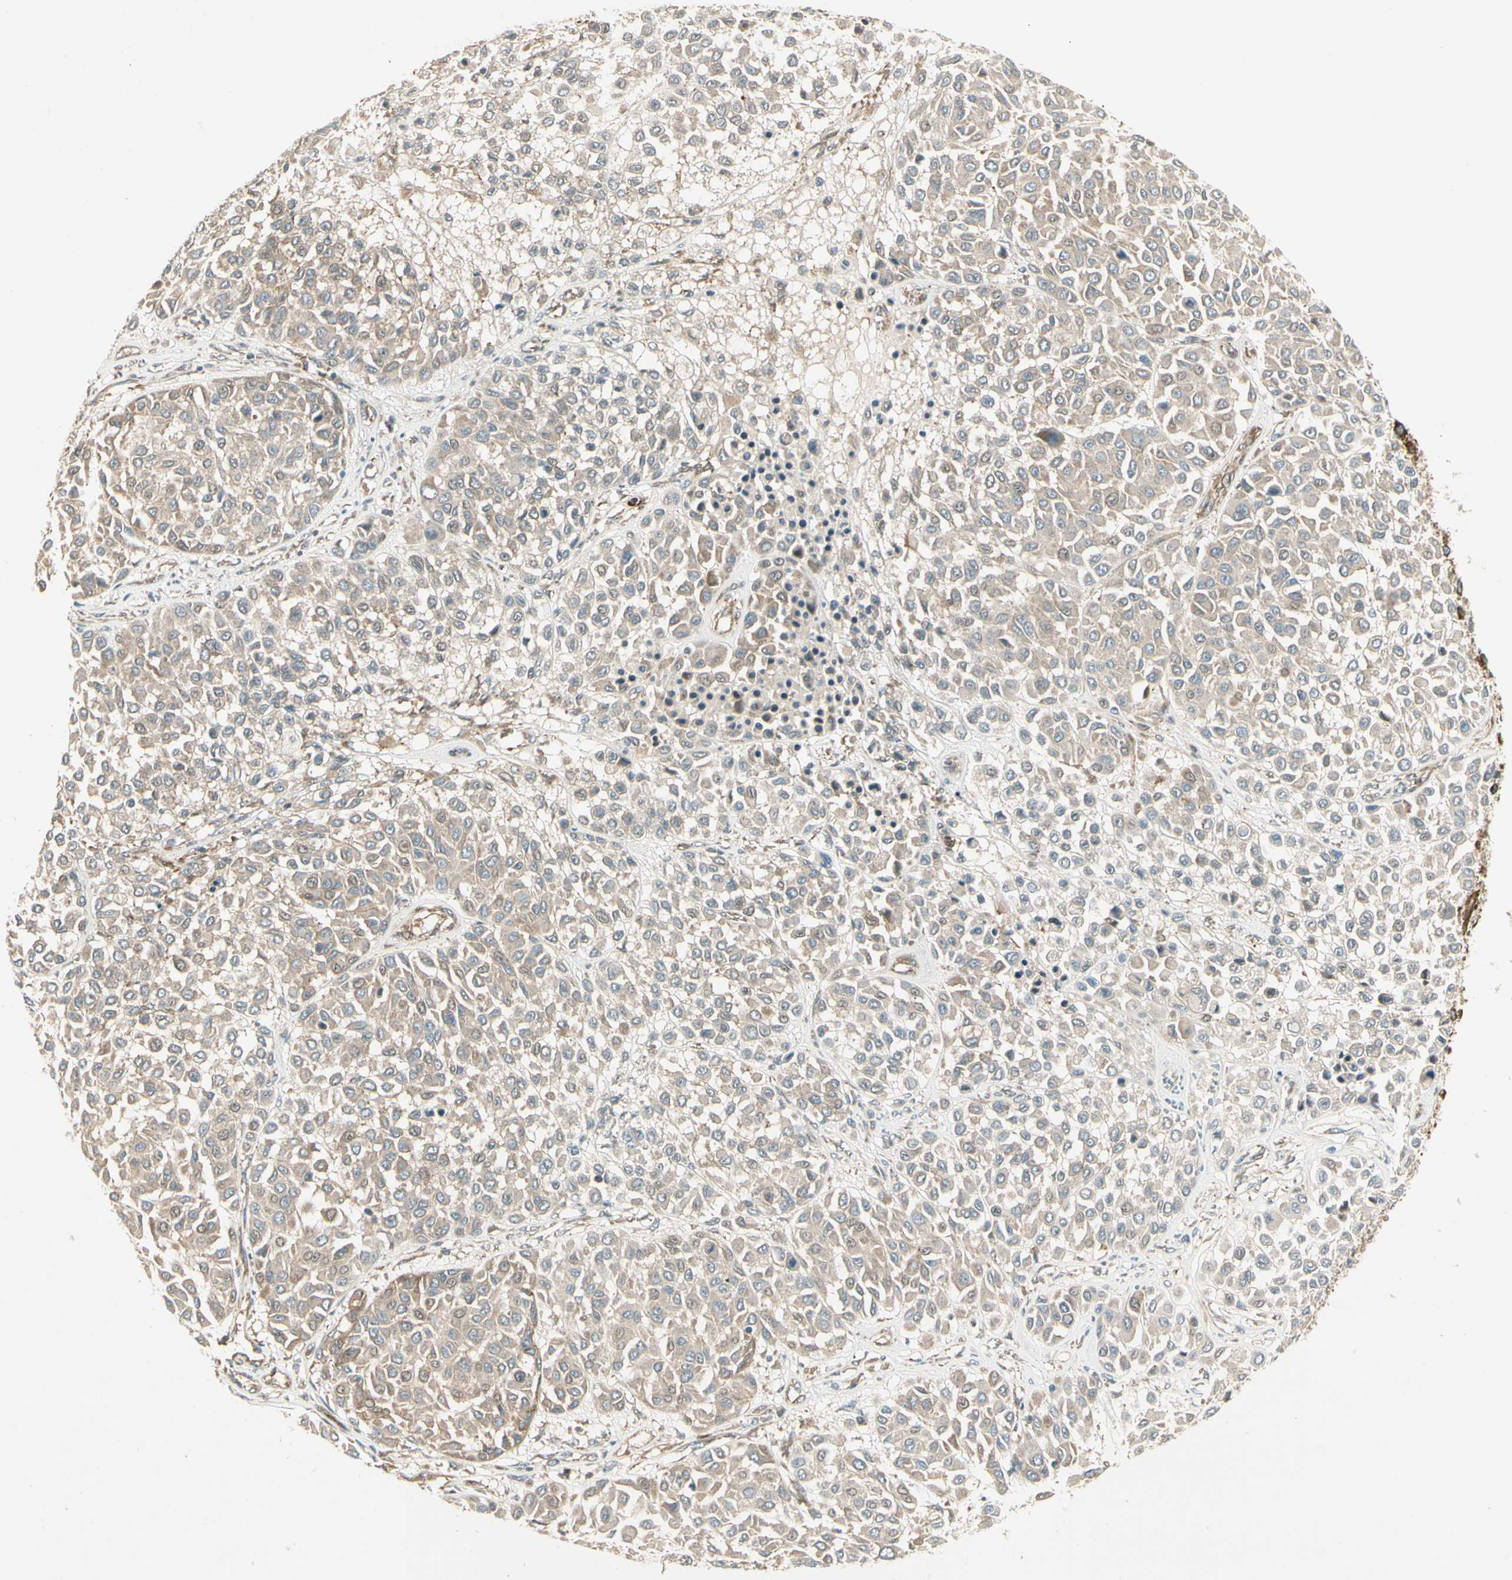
{"staining": {"intensity": "weak", "quantity": ">75%", "location": "cytoplasmic/membranous"}, "tissue": "melanoma", "cell_type": "Tumor cells", "image_type": "cancer", "snomed": [{"axis": "morphology", "description": "Malignant melanoma, Metastatic site"}, {"axis": "topography", "description": "Soft tissue"}], "caption": "This histopathology image reveals malignant melanoma (metastatic site) stained with immunohistochemistry to label a protein in brown. The cytoplasmic/membranous of tumor cells show weak positivity for the protein. Nuclei are counter-stained blue.", "gene": "FKBP15", "patient": {"sex": "male", "age": 41}}